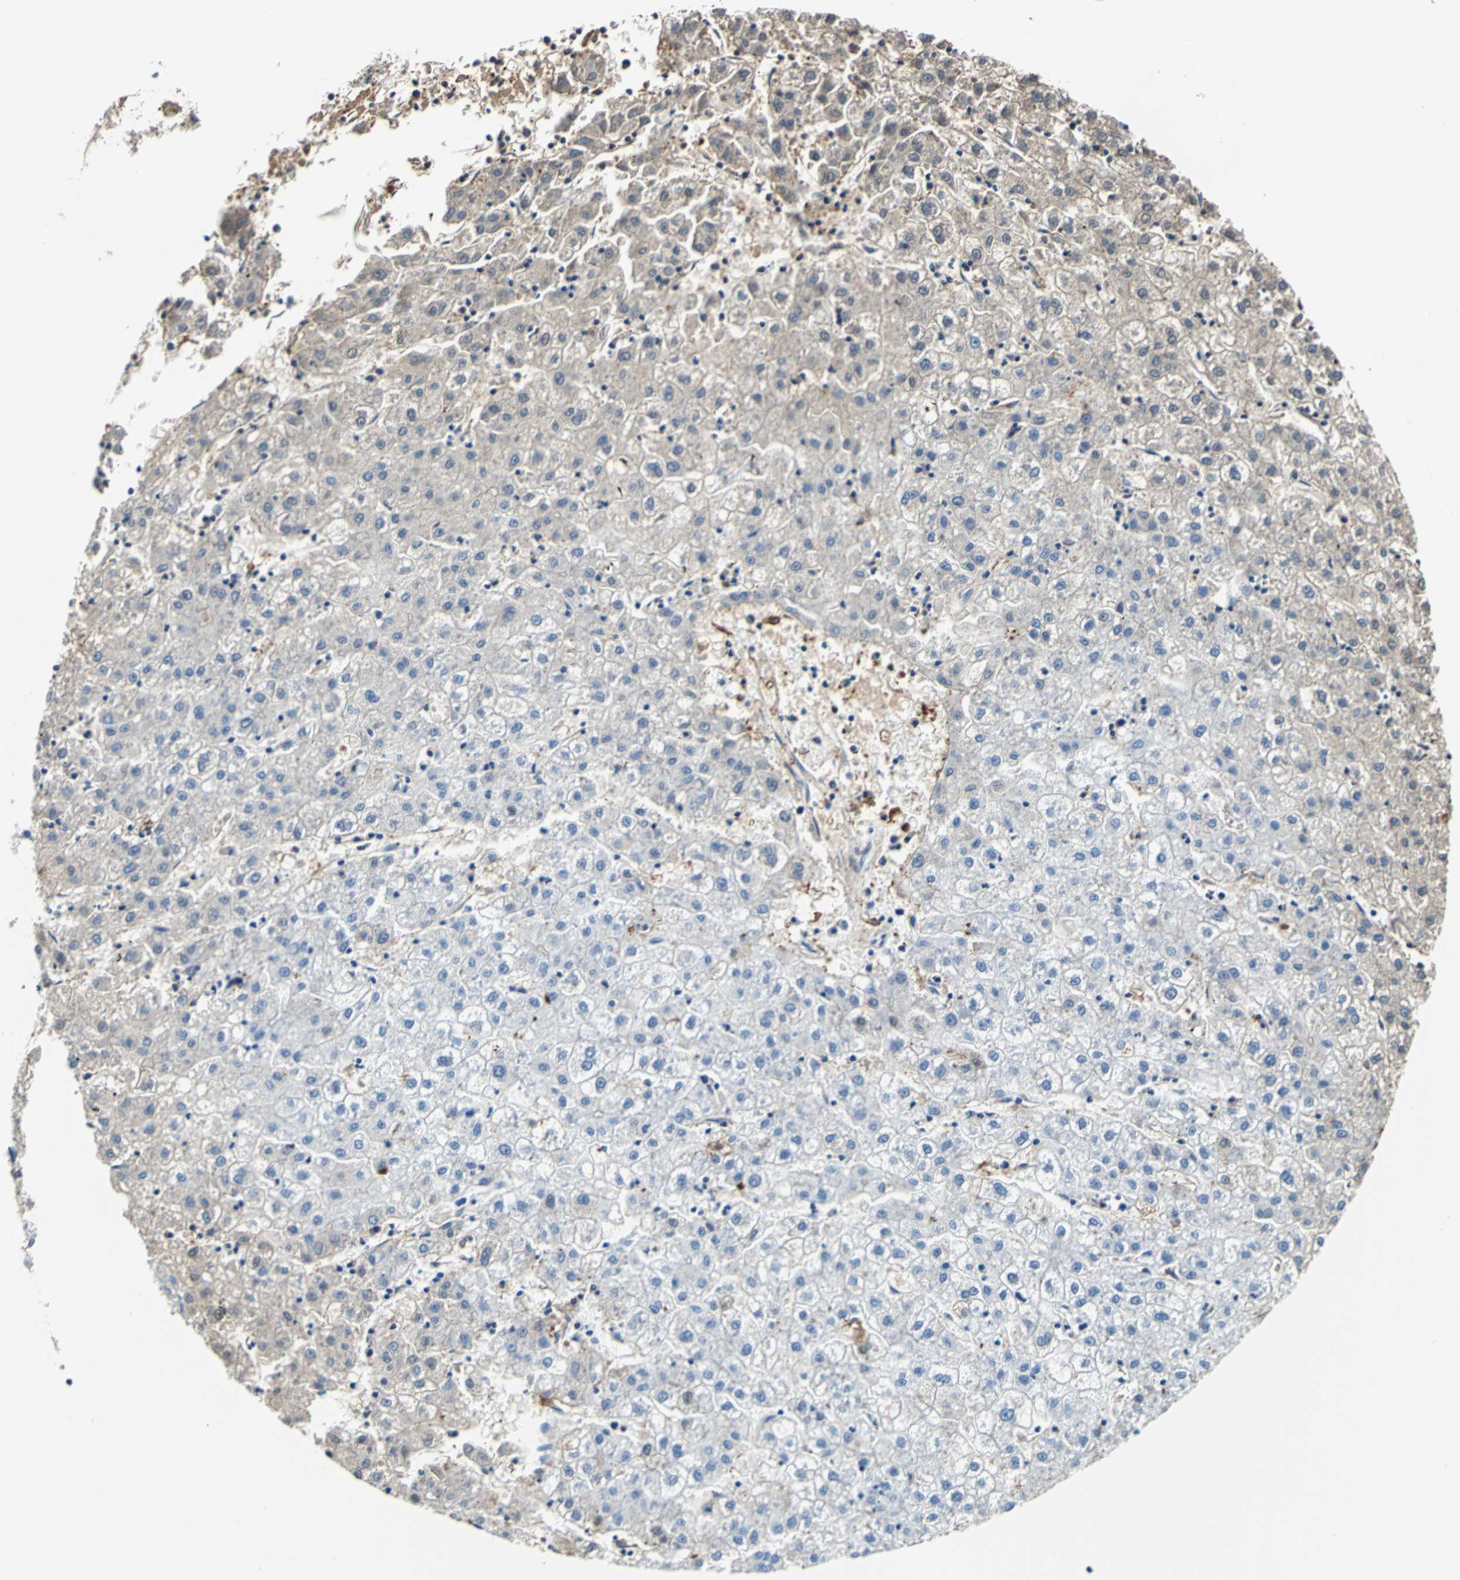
{"staining": {"intensity": "weak", "quantity": "<25%", "location": "cytoplasmic/membranous"}, "tissue": "liver cancer", "cell_type": "Tumor cells", "image_type": "cancer", "snomed": [{"axis": "morphology", "description": "Carcinoma, Hepatocellular, NOS"}, {"axis": "topography", "description": "Liver"}], "caption": "DAB immunohistochemical staining of liver cancer (hepatocellular carcinoma) reveals no significant expression in tumor cells. (Immunohistochemistry, brightfield microscopy, high magnification).", "gene": "ALB", "patient": {"sex": "male", "age": 72}}